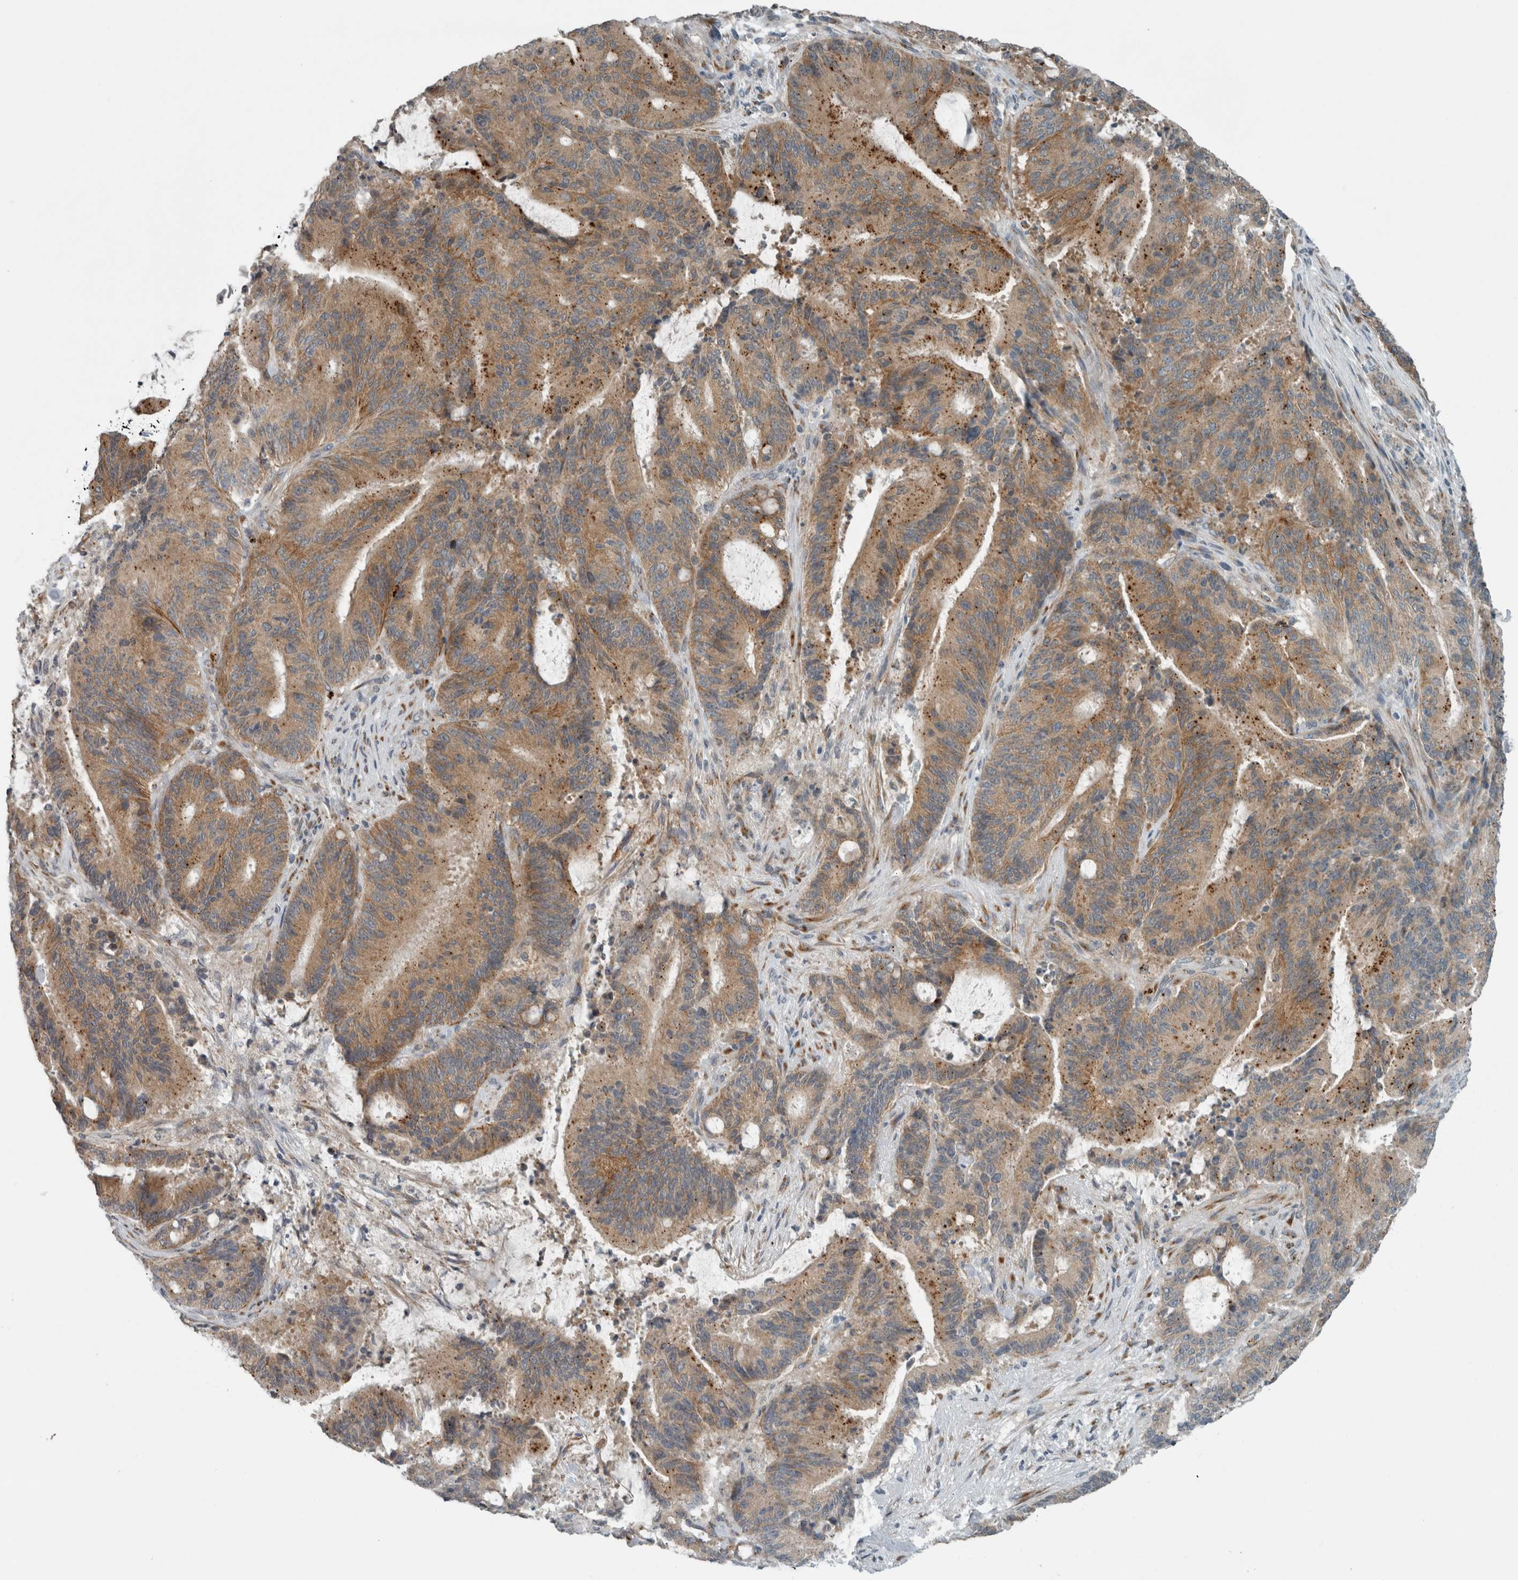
{"staining": {"intensity": "moderate", "quantity": ">75%", "location": "cytoplasmic/membranous"}, "tissue": "liver cancer", "cell_type": "Tumor cells", "image_type": "cancer", "snomed": [{"axis": "morphology", "description": "Normal tissue, NOS"}, {"axis": "morphology", "description": "Cholangiocarcinoma"}, {"axis": "topography", "description": "Liver"}, {"axis": "topography", "description": "Peripheral nerve tissue"}], "caption": "This is an image of IHC staining of liver cholangiocarcinoma, which shows moderate expression in the cytoplasmic/membranous of tumor cells.", "gene": "KIF1C", "patient": {"sex": "female", "age": 73}}